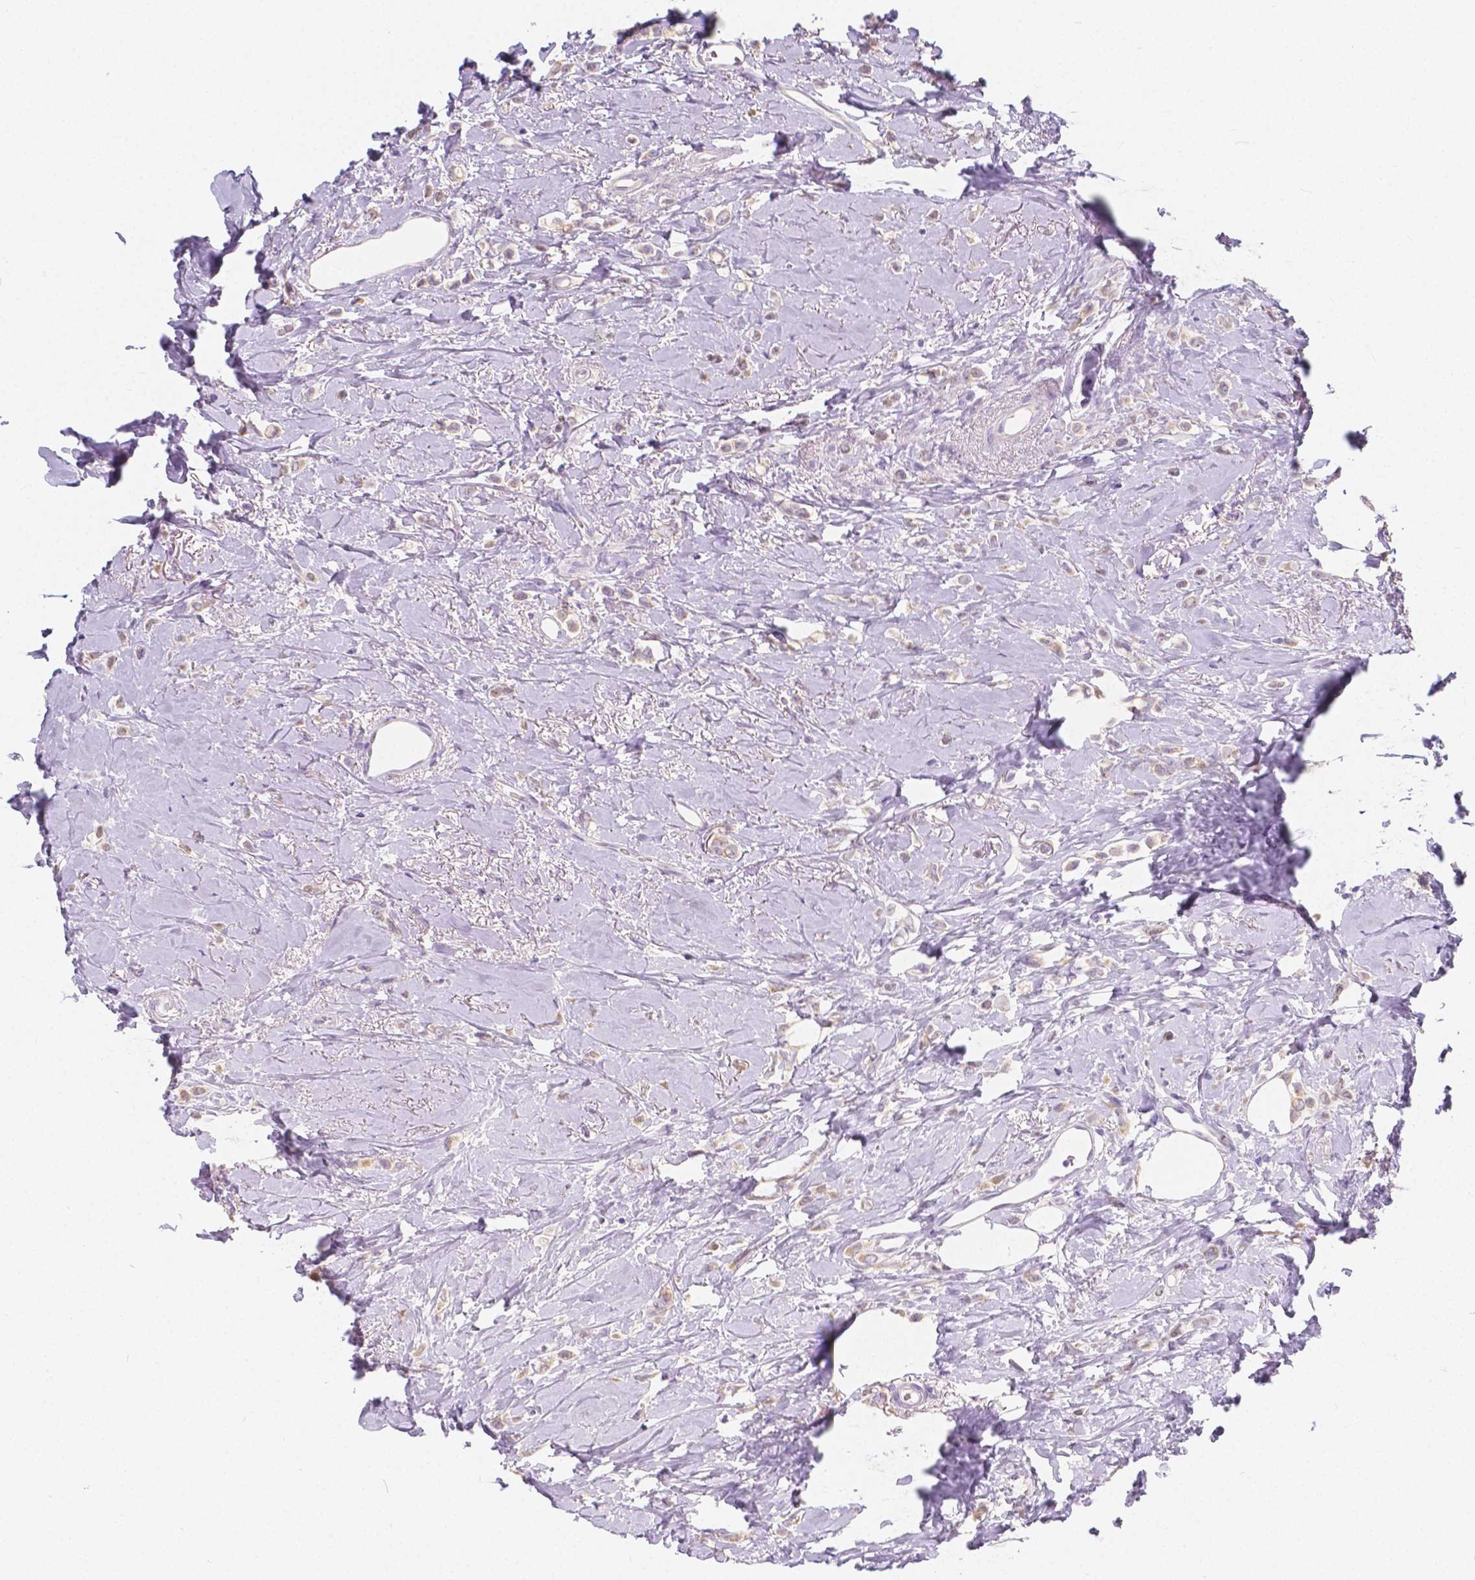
{"staining": {"intensity": "weak", "quantity": "<25%", "location": "cytoplasmic/membranous"}, "tissue": "breast cancer", "cell_type": "Tumor cells", "image_type": "cancer", "snomed": [{"axis": "morphology", "description": "Lobular carcinoma"}, {"axis": "topography", "description": "Breast"}], "caption": "Tumor cells show no significant protein staining in breast cancer.", "gene": "RNF186", "patient": {"sex": "female", "age": 66}}